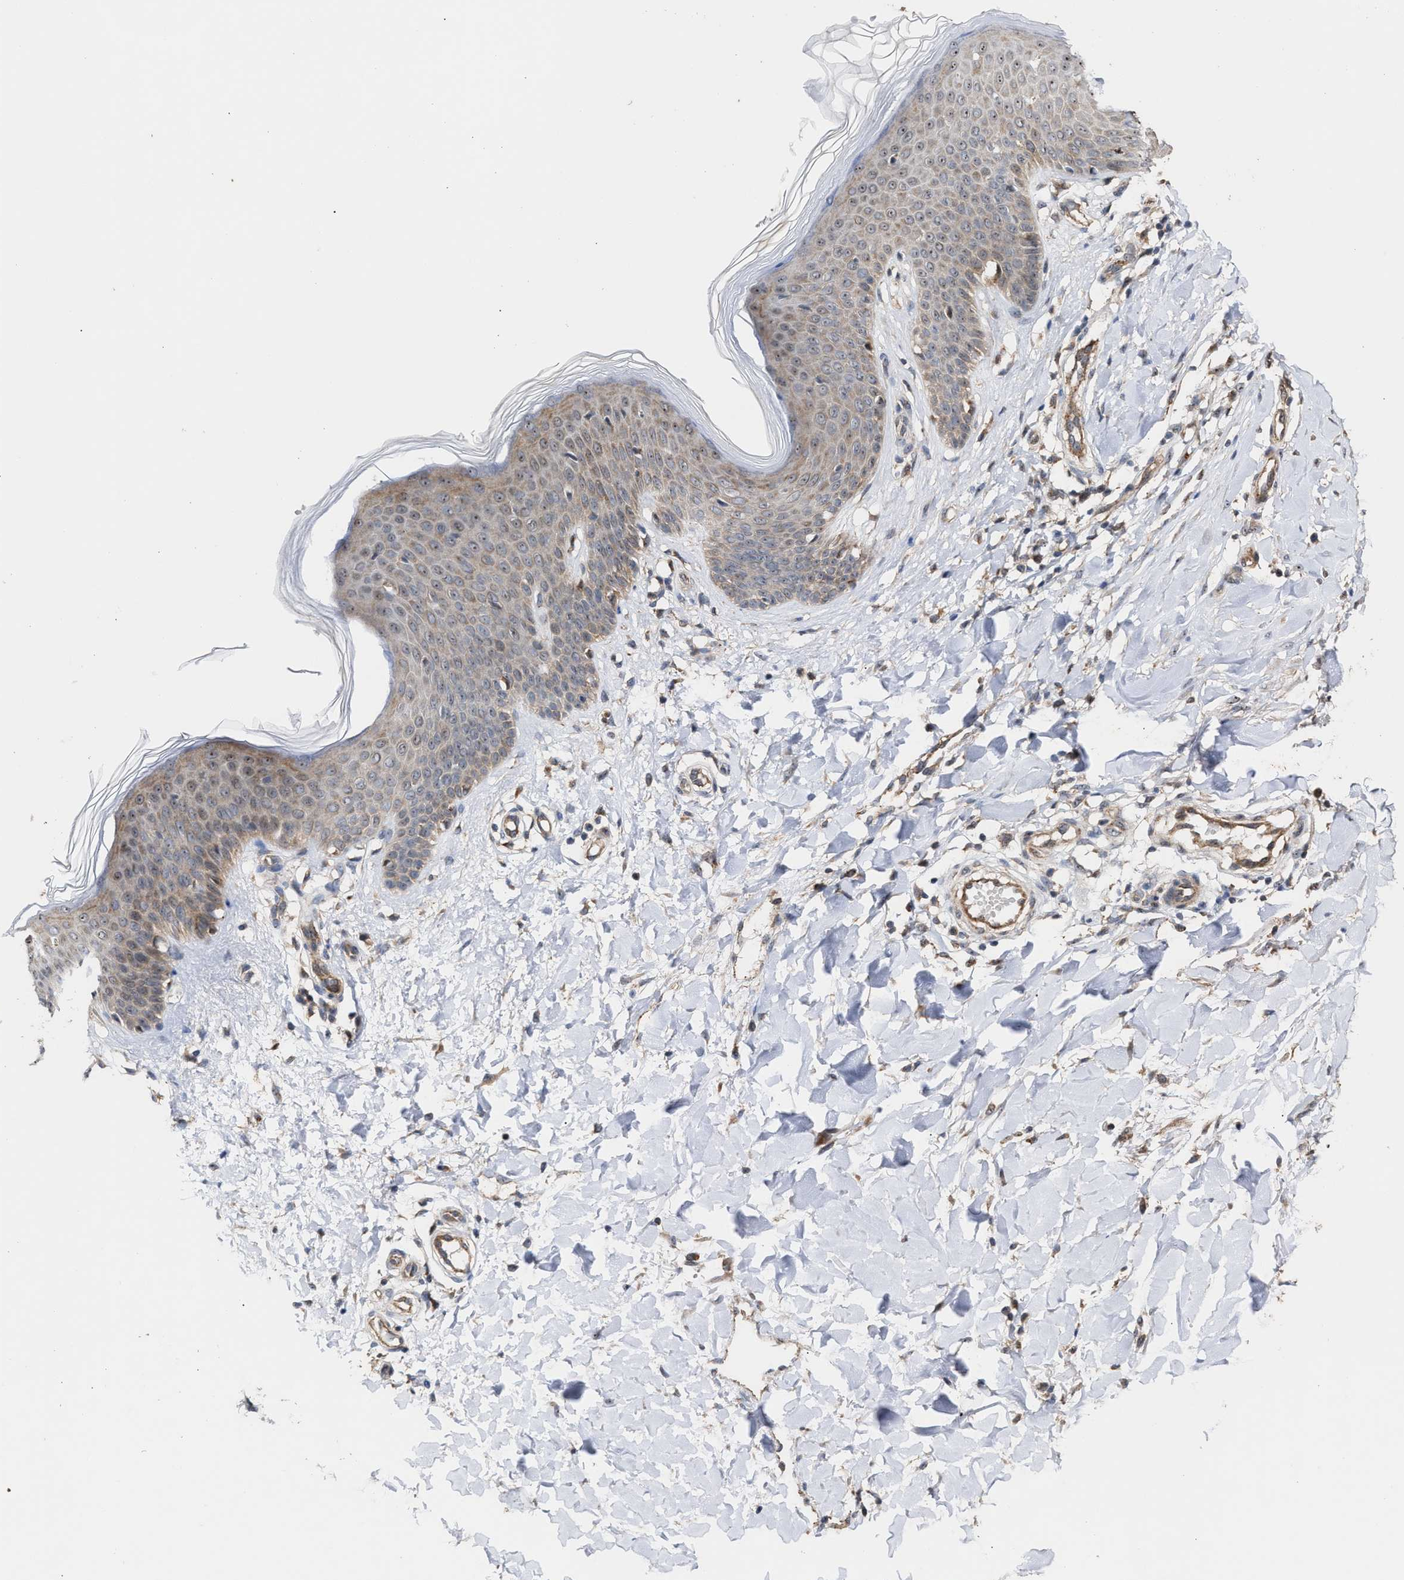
{"staining": {"intensity": "moderate", "quantity": ">75%", "location": "cytoplasmic/membranous"}, "tissue": "skin", "cell_type": "Fibroblasts", "image_type": "normal", "snomed": [{"axis": "morphology", "description": "Normal tissue, NOS"}, {"axis": "topography", "description": "Skin"}], "caption": "Protein expression analysis of benign human skin reveals moderate cytoplasmic/membranous expression in approximately >75% of fibroblasts. Nuclei are stained in blue.", "gene": "EXOSC2", "patient": {"sex": "male", "age": 41}}